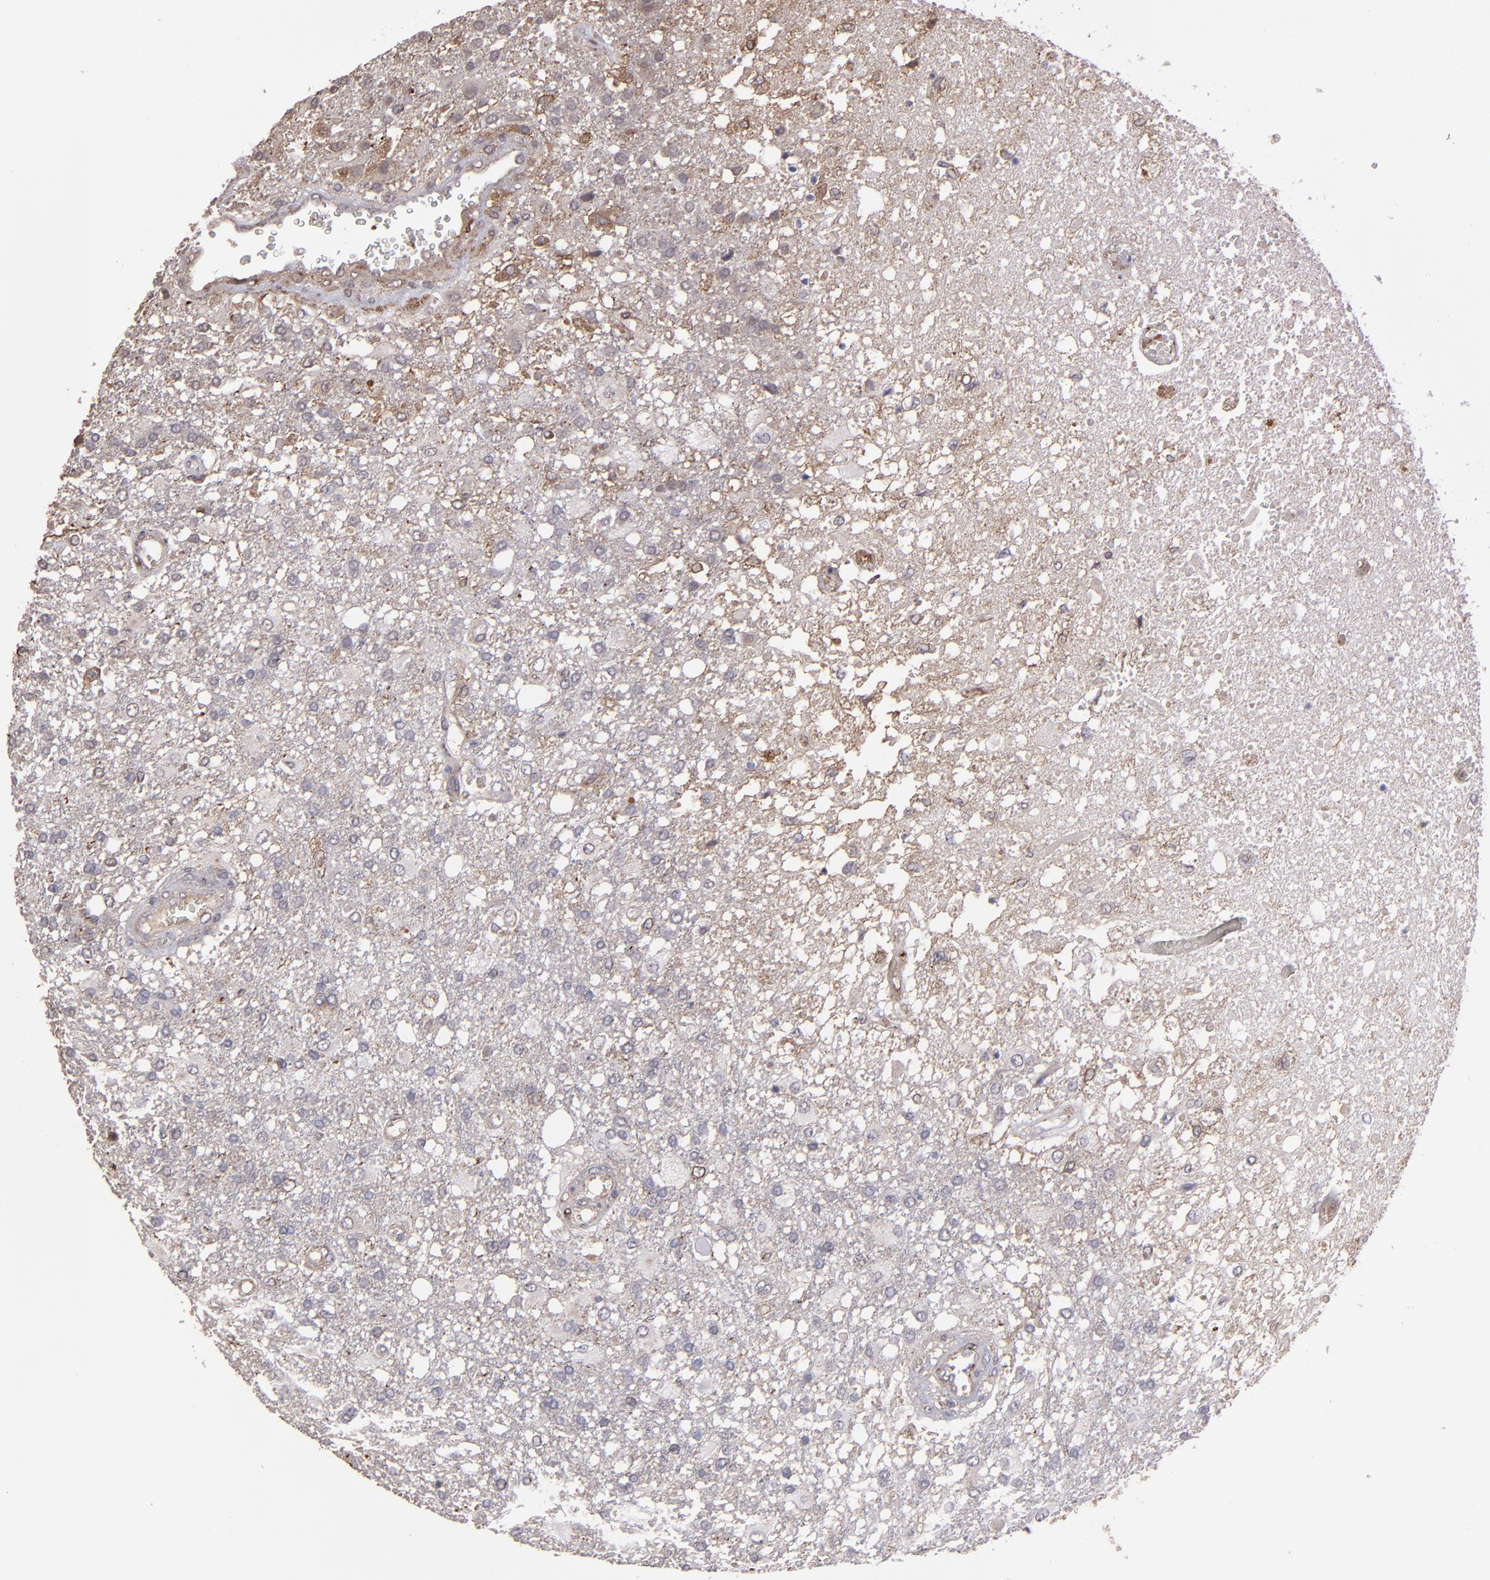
{"staining": {"intensity": "weak", "quantity": "25%-75%", "location": "cytoplasmic/membranous"}, "tissue": "glioma", "cell_type": "Tumor cells", "image_type": "cancer", "snomed": [{"axis": "morphology", "description": "Glioma, malignant, High grade"}, {"axis": "topography", "description": "Cerebral cortex"}], "caption": "A high-resolution micrograph shows immunohistochemistry (IHC) staining of malignant high-grade glioma, which shows weak cytoplasmic/membranous positivity in about 25%-75% of tumor cells. The staining was performed using DAB (3,3'-diaminobenzidine) to visualize the protein expression in brown, while the nuclei were stained in blue with hematoxylin (Magnification: 20x).", "gene": "ITGB5", "patient": {"sex": "male", "age": 79}}